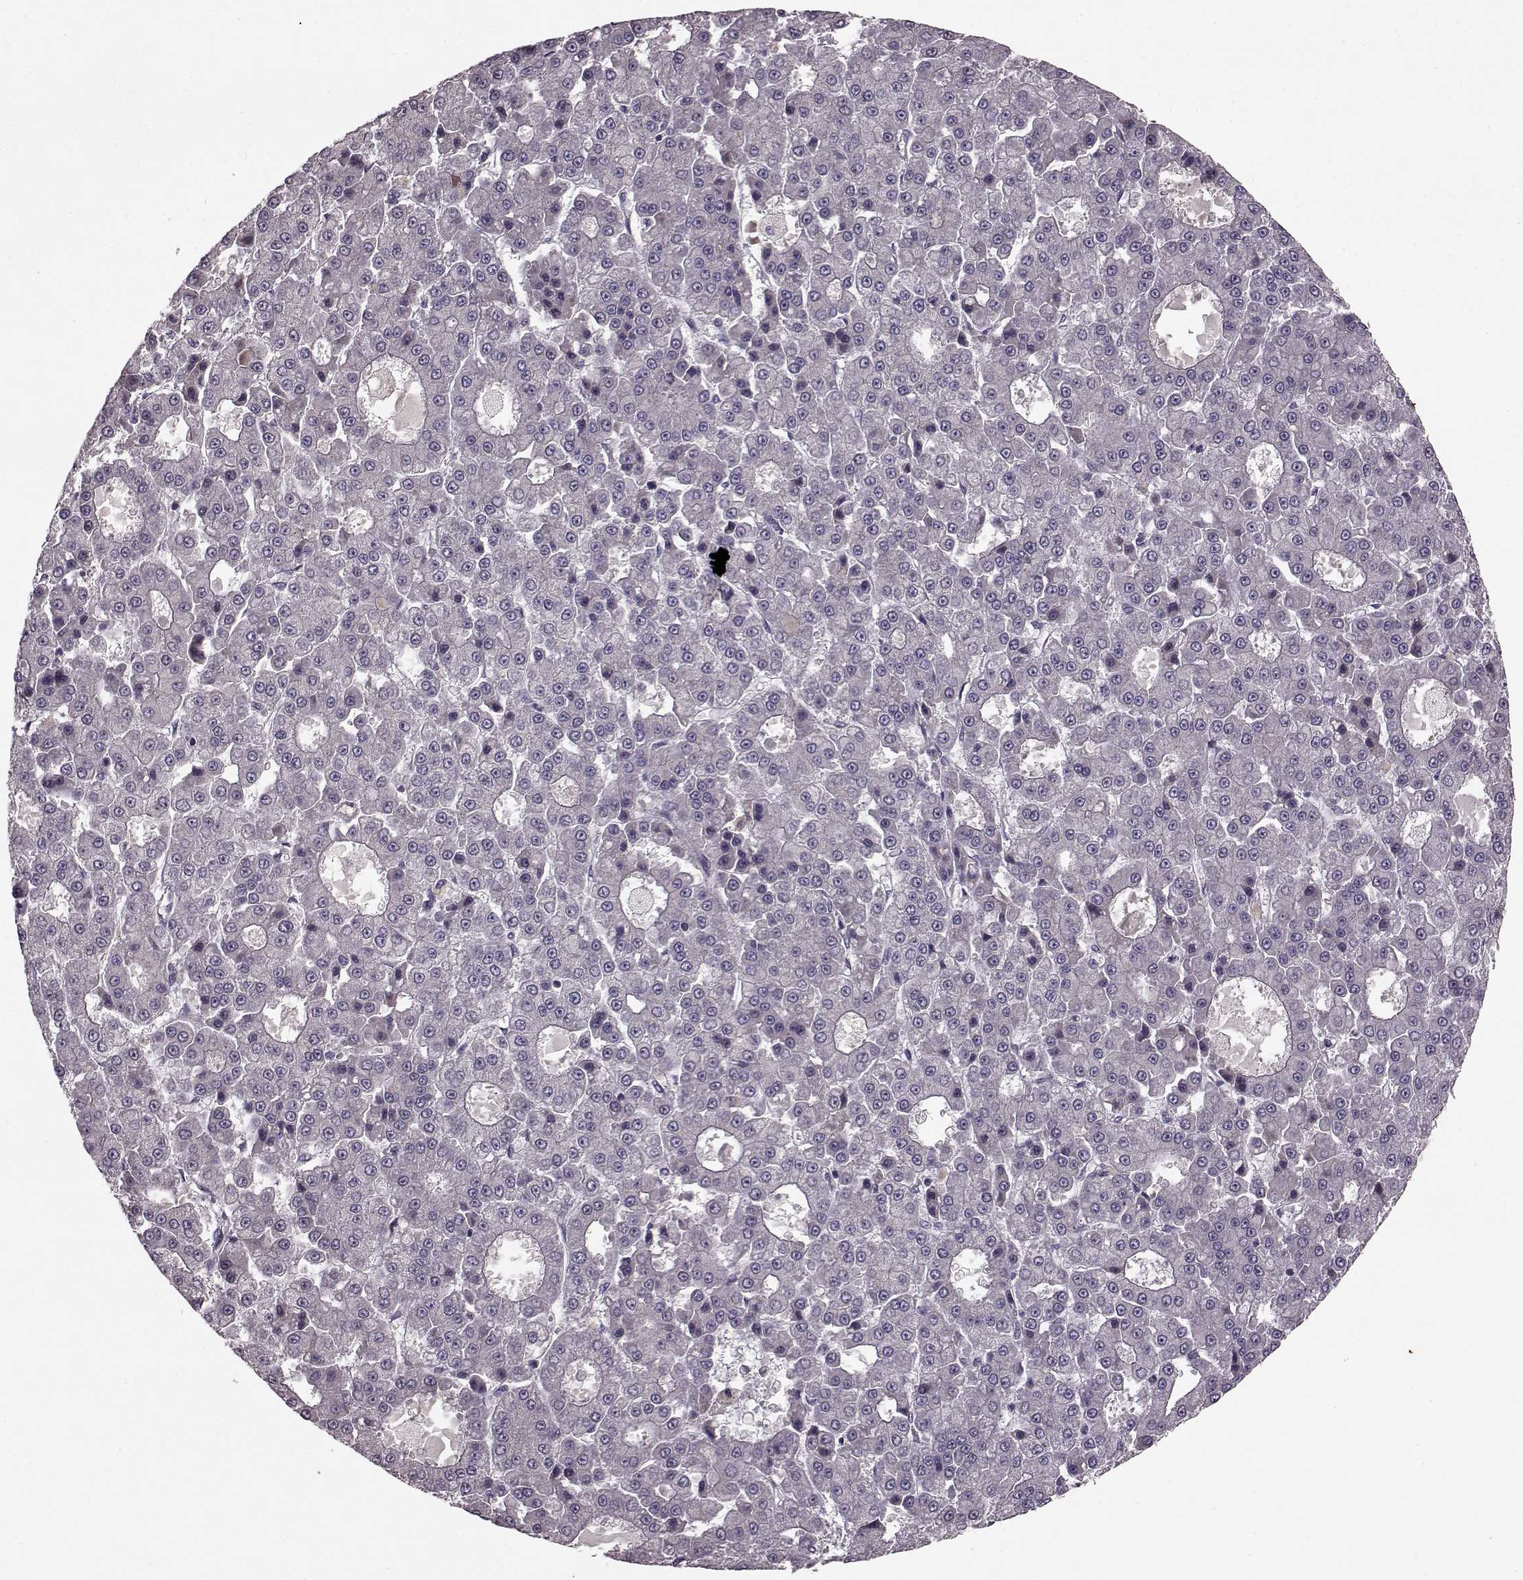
{"staining": {"intensity": "negative", "quantity": "none", "location": "none"}, "tissue": "liver cancer", "cell_type": "Tumor cells", "image_type": "cancer", "snomed": [{"axis": "morphology", "description": "Carcinoma, Hepatocellular, NOS"}, {"axis": "topography", "description": "Liver"}], "caption": "Liver hepatocellular carcinoma was stained to show a protein in brown. There is no significant positivity in tumor cells. The staining is performed using DAB brown chromogen with nuclei counter-stained in using hematoxylin.", "gene": "NTF3", "patient": {"sex": "male", "age": 70}}